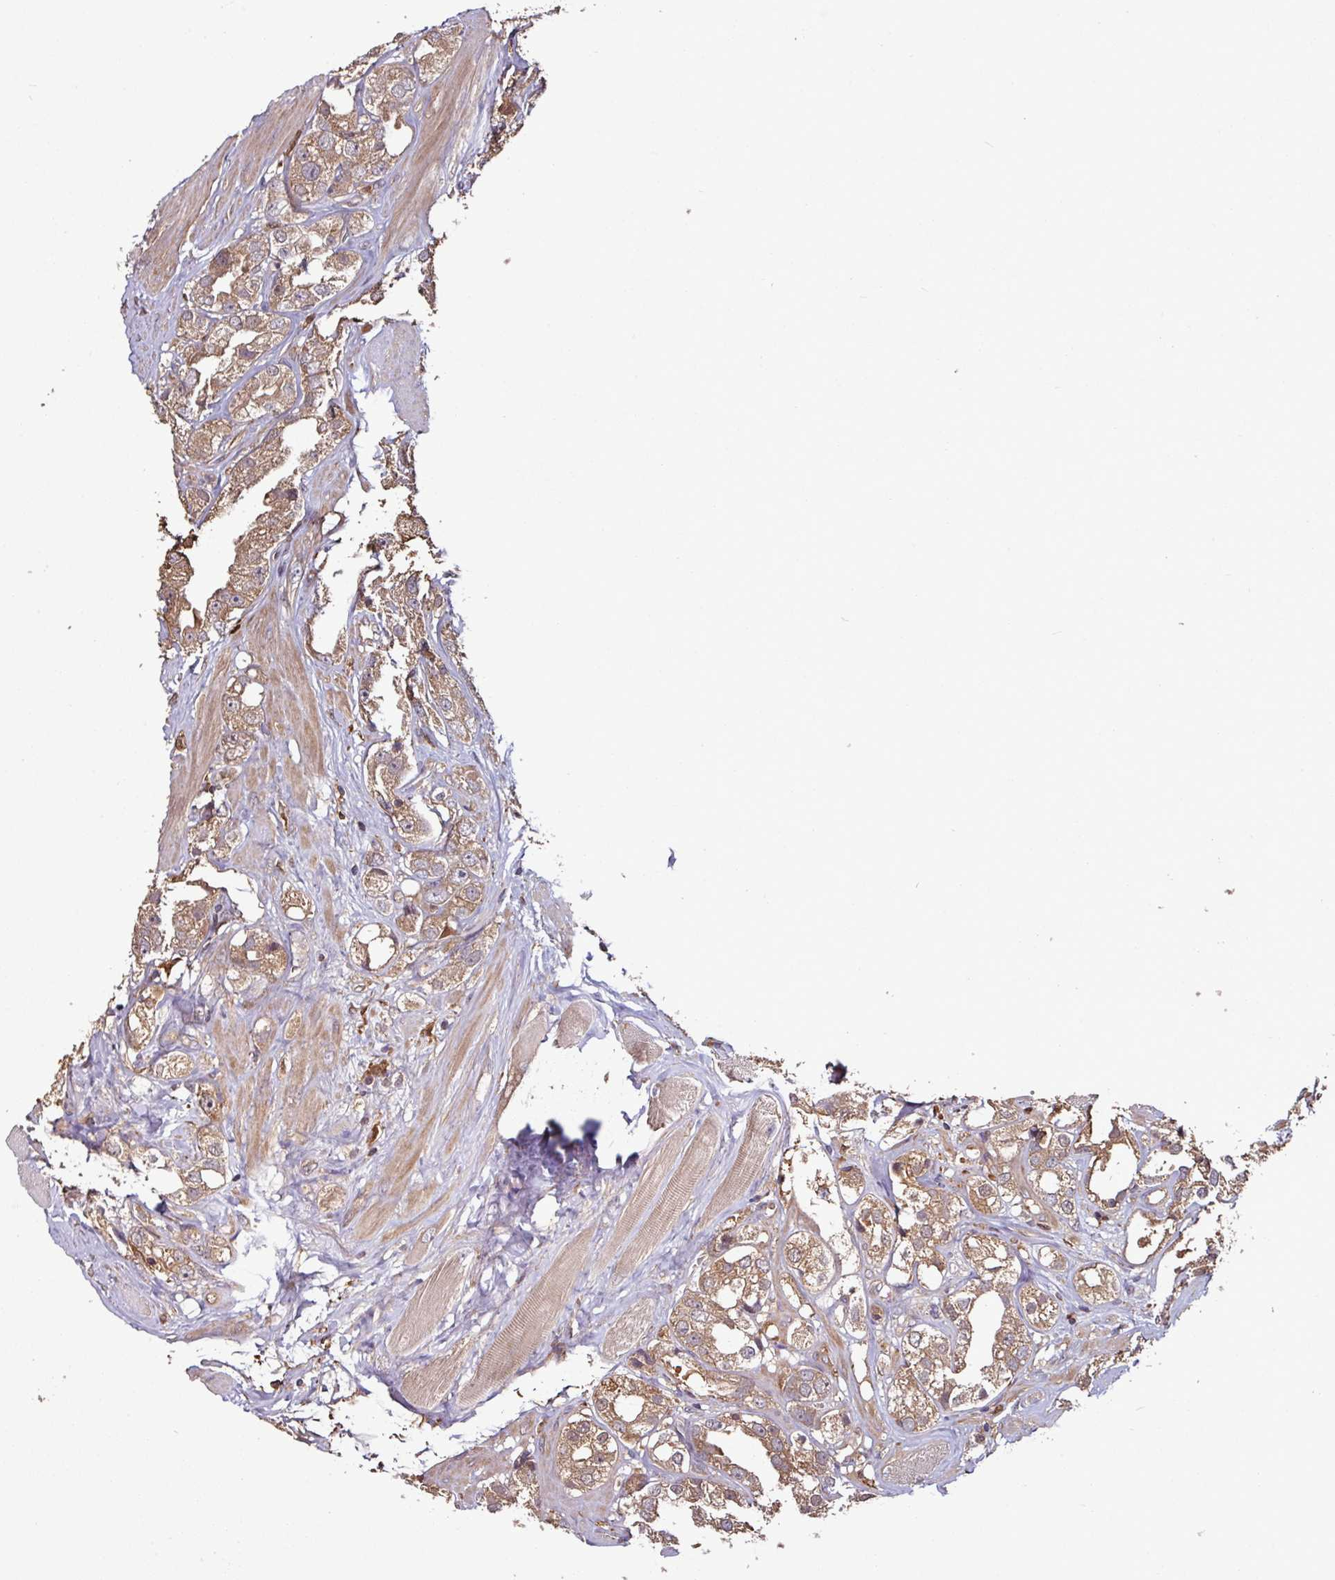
{"staining": {"intensity": "moderate", "quantity": ">75%", "location": "cytoplasmic/membranous"}, "tissue": "prostate cancer", "cell_type": "Tumor cells", "image_type": "cancer", "snomed": [{"axis": "morphology", "description": "Adenocarcinoma, NOS"}, {"axis": "topography", "description": "Prostate"}], "caption": "Moderate cytoplasmic/membranous positivity for a protein is identified in about >75% of tumor cells of prostate adenocarcinoma using immunohistochemistry.", "gene": "GNPDA1", "patient": {"sex": "male", "age": 79}}